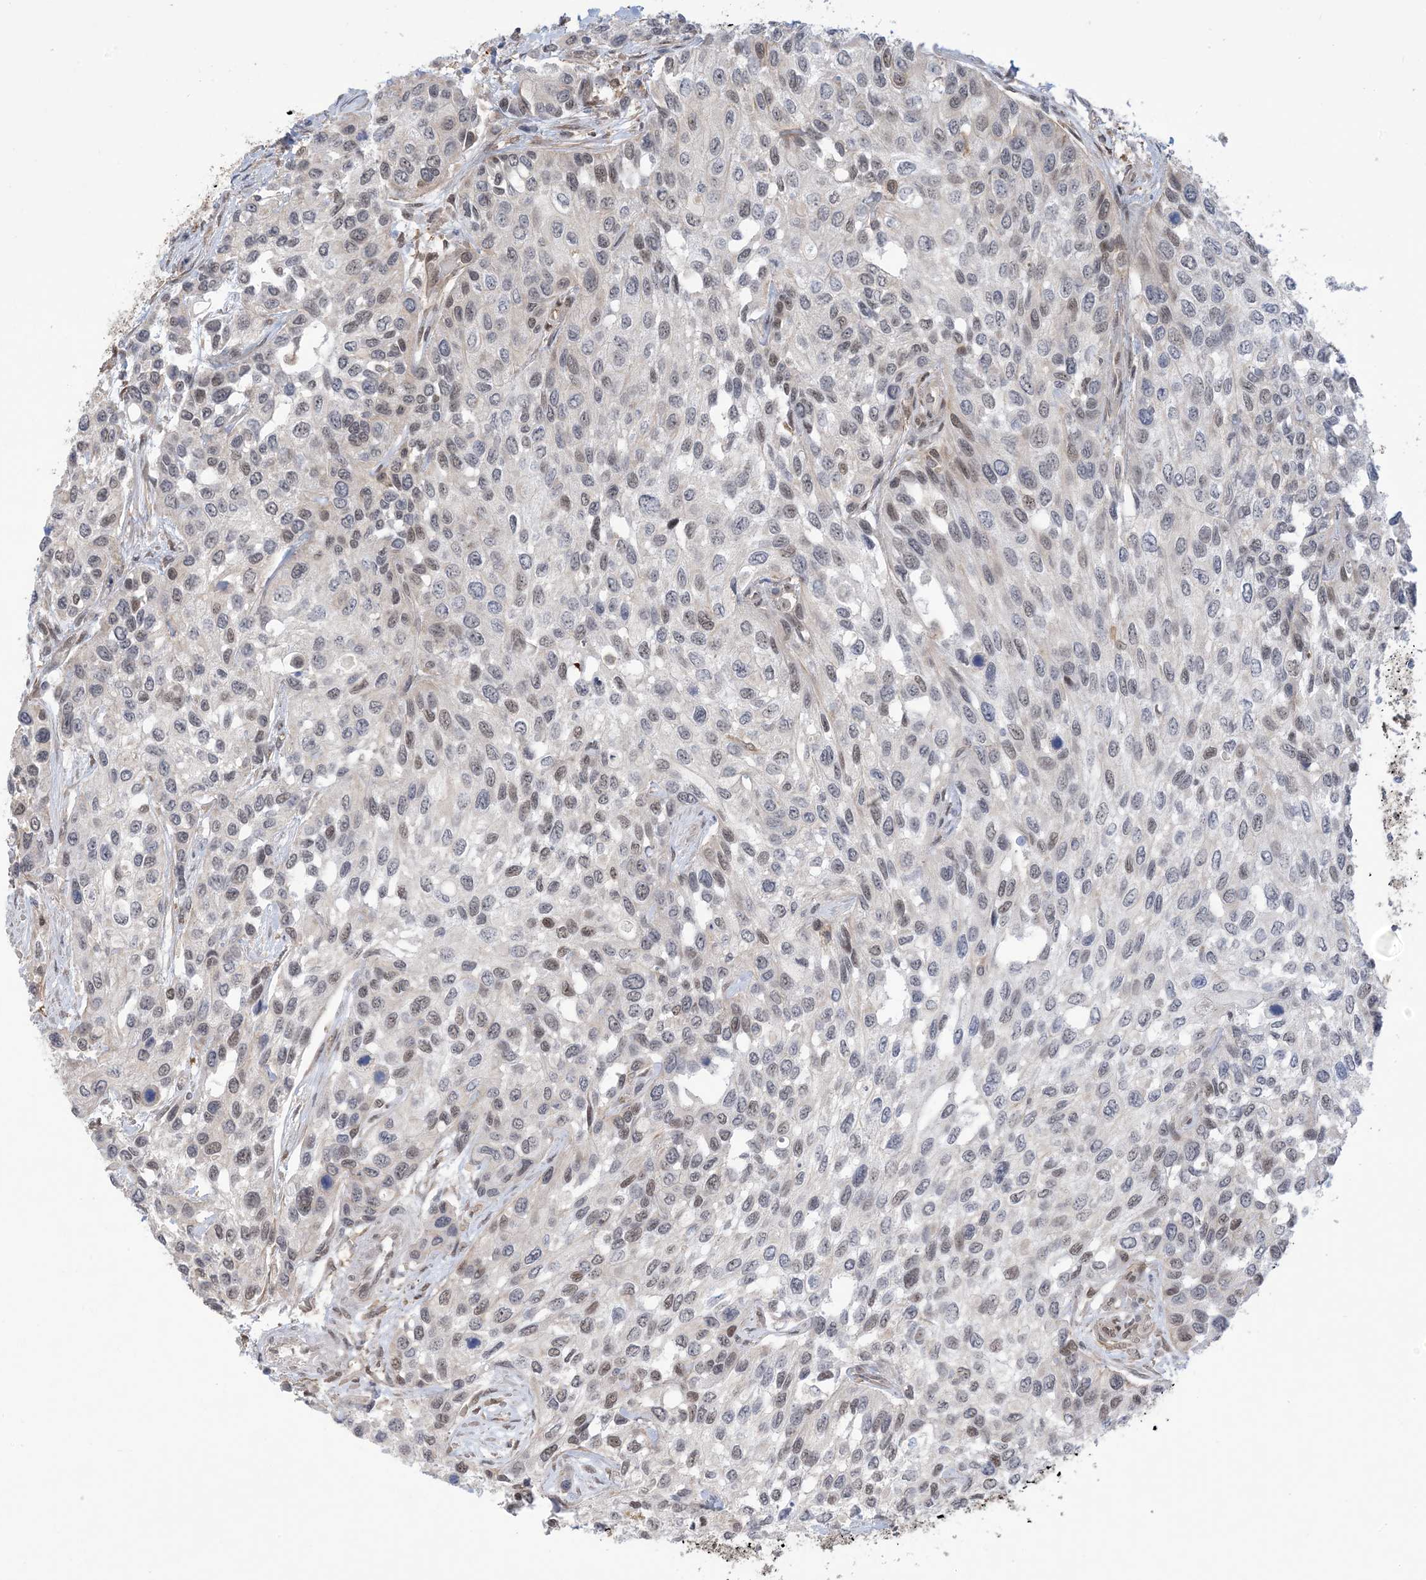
{"staining": {"intensity": "weak", "quantity": "<25%", "location": "nuclear"}, "tissue": "urothelial cancer", "cell_type": "Tumor cells", "image_type": "cancer", "snomed": [{"axis": "morphology", "description": "Normal tissue, NOS"}, {"axis": "morphology", "description": "Urothelial carcinoma, High grade"}, {"axis": "topography", "description": "Vascular tissue"}, {"axis": "topography", "description": "Urinary bladder"}], "caption": "DAB immunohistochemical staining of urothelial cancer reveals no significant expression in tumor cells.", "gene": "ZNF8", "patient": {"sex": "female", "age": 56}}